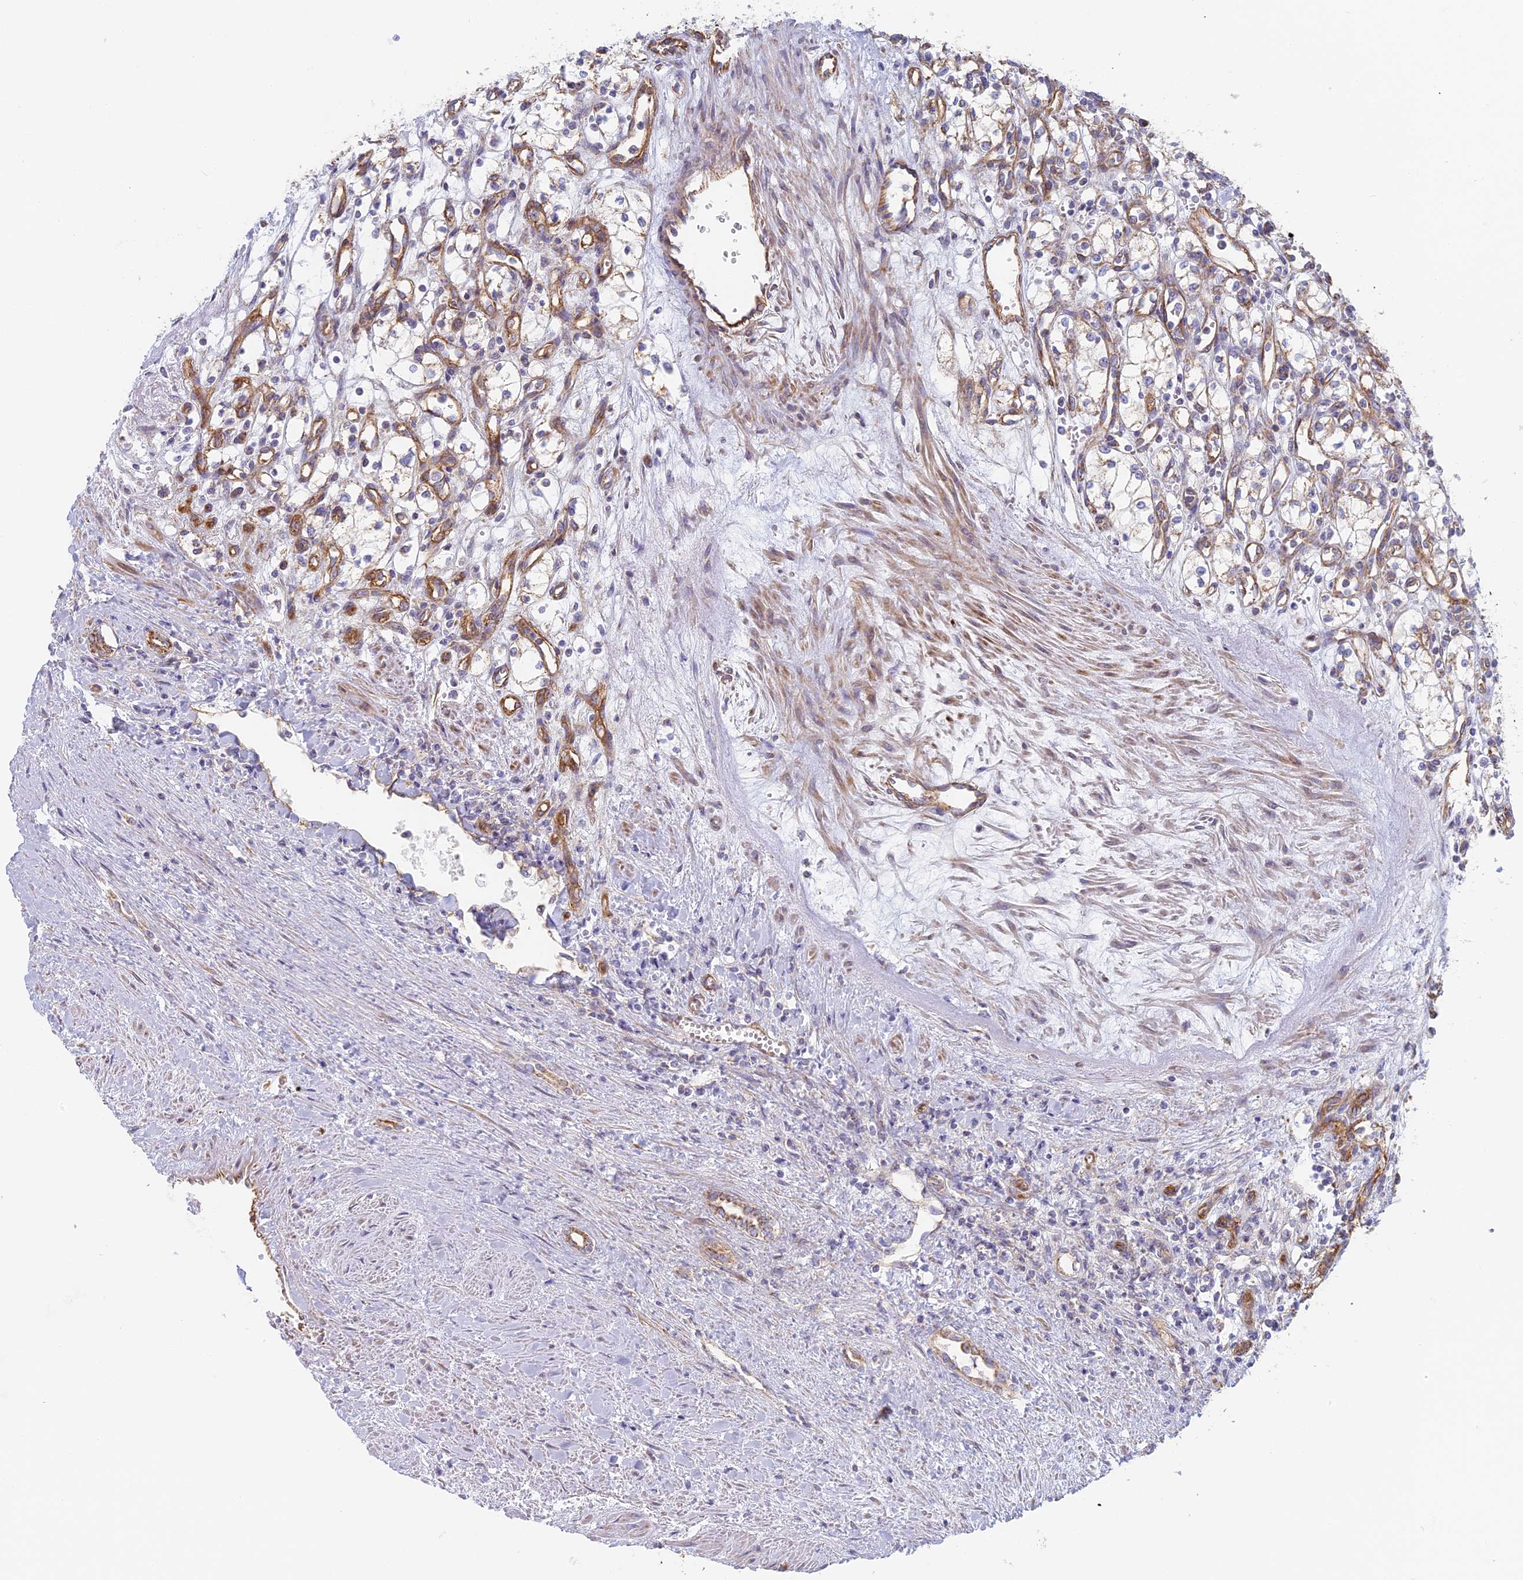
{"staining": {"intensity": "negative", "quantity": "none", "location": "none"}, "tissue": "renal cancer", "cell_type": "Tumor cells", "image_type": "cancer", "snomed": [{"axis": "morphology", "description": "Adenocarcinoma, NOS"}, {"axis": "topography", "description": "Kidney"}], "caption": "DAB immunohistochemical staining of adenocarcinoma (renal) displays no significant positivity in tumor cells. Brightfield microscopy of immunohistochemistry stained with DAB (brown) and hematoxylin (blue), captured at high magnification.", "gene": "DDA1", "patient": {"sex": "male", "age": 59}}